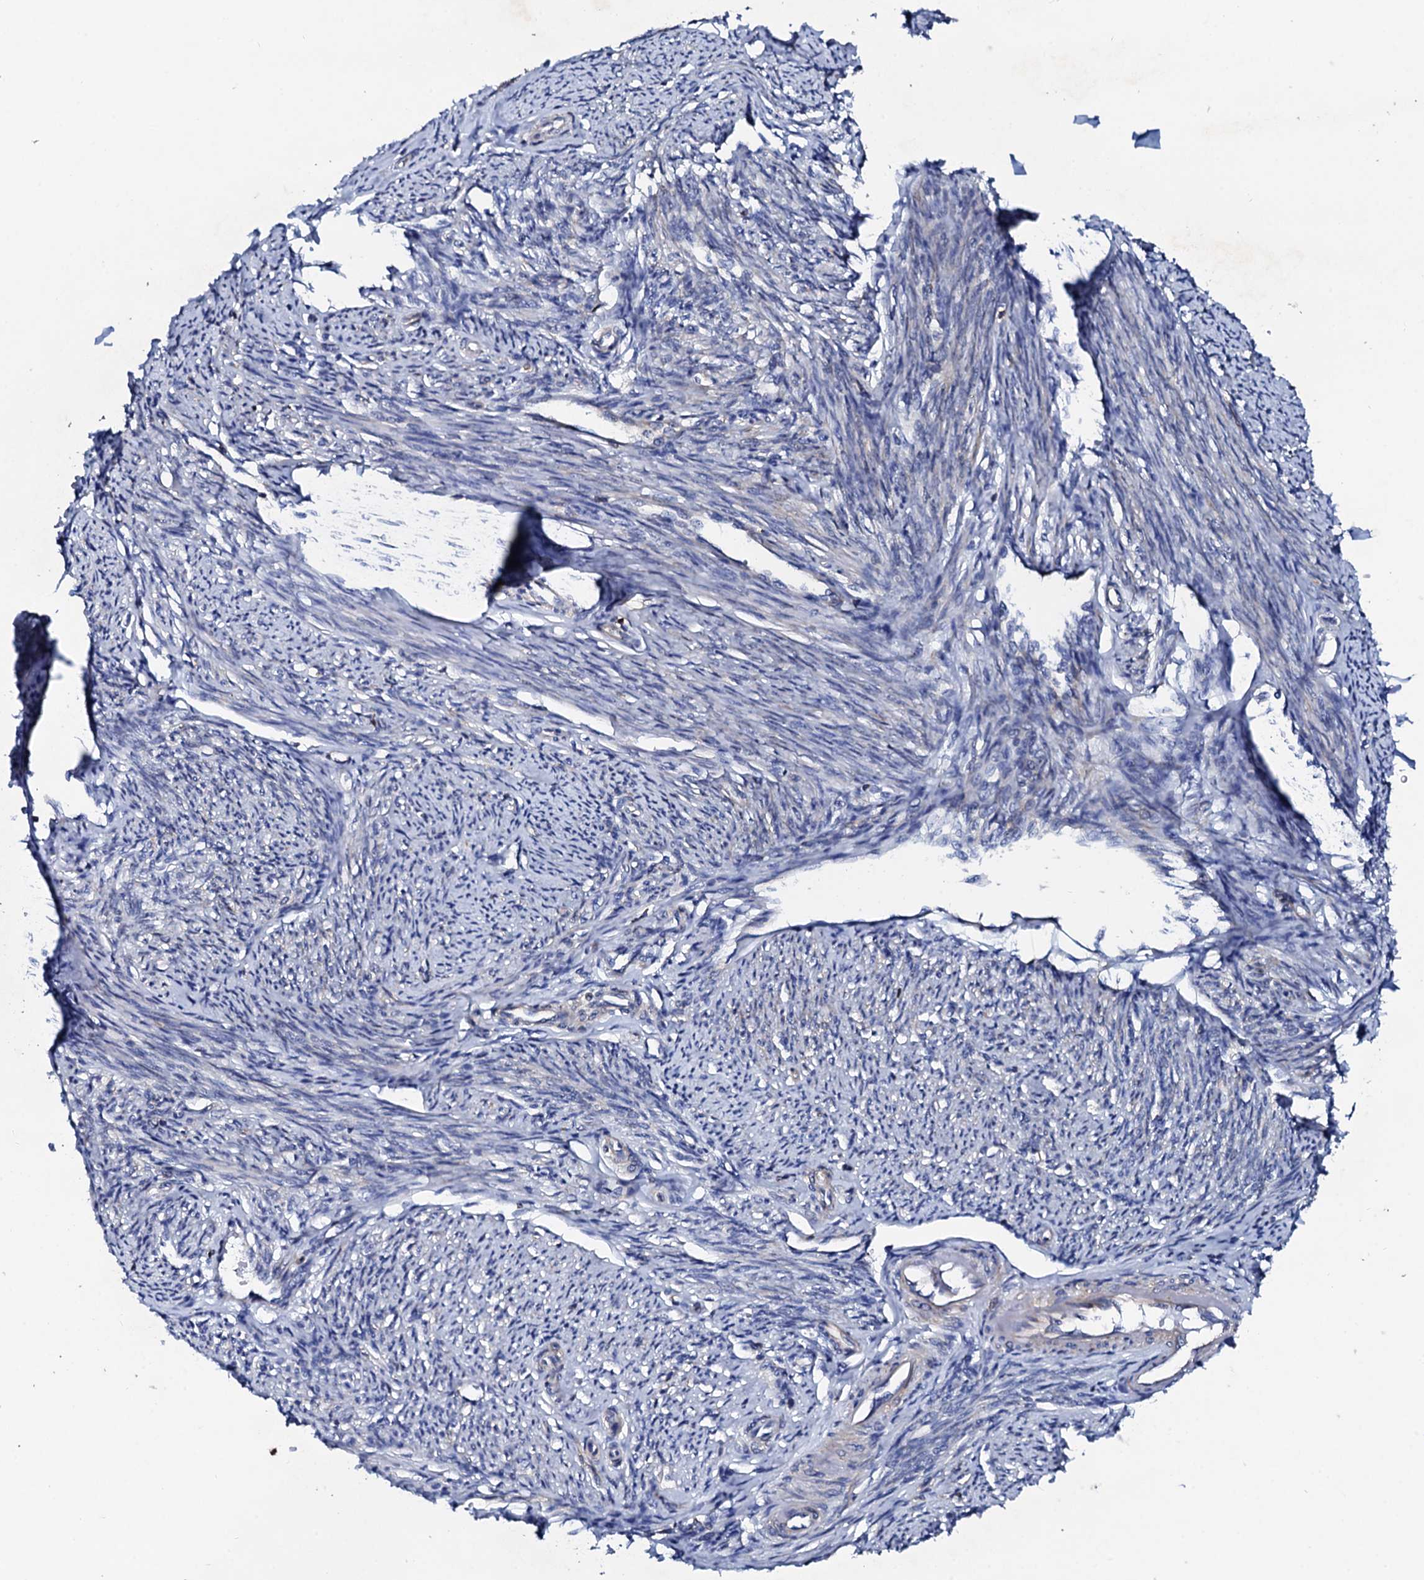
{"staining": {"intensity": "weak", "quantity": "<25%", "location": "cytoplasmic/membranous"}, "tissue": "smooth muscle", "cell_type": "Smooth muscle cells", "image_type": "normal", "snomed": [{"axis": "morphology", "description": "Normal tissue, NOS"}, {"axis": "topography", "description": "Smooth muscle"}, {"axis": "topography", "description": "Uterus"}], "caption": "This is a histopathology image of immunohistochemistry (IHC) staining of benign smooth muscle, which shows no expression in smooth muscle cells. (DAB immunohistochemistry (IHC), high magnification).", "gene": "GLB1L3", "patient": {"sex": "female", "age": 59}}